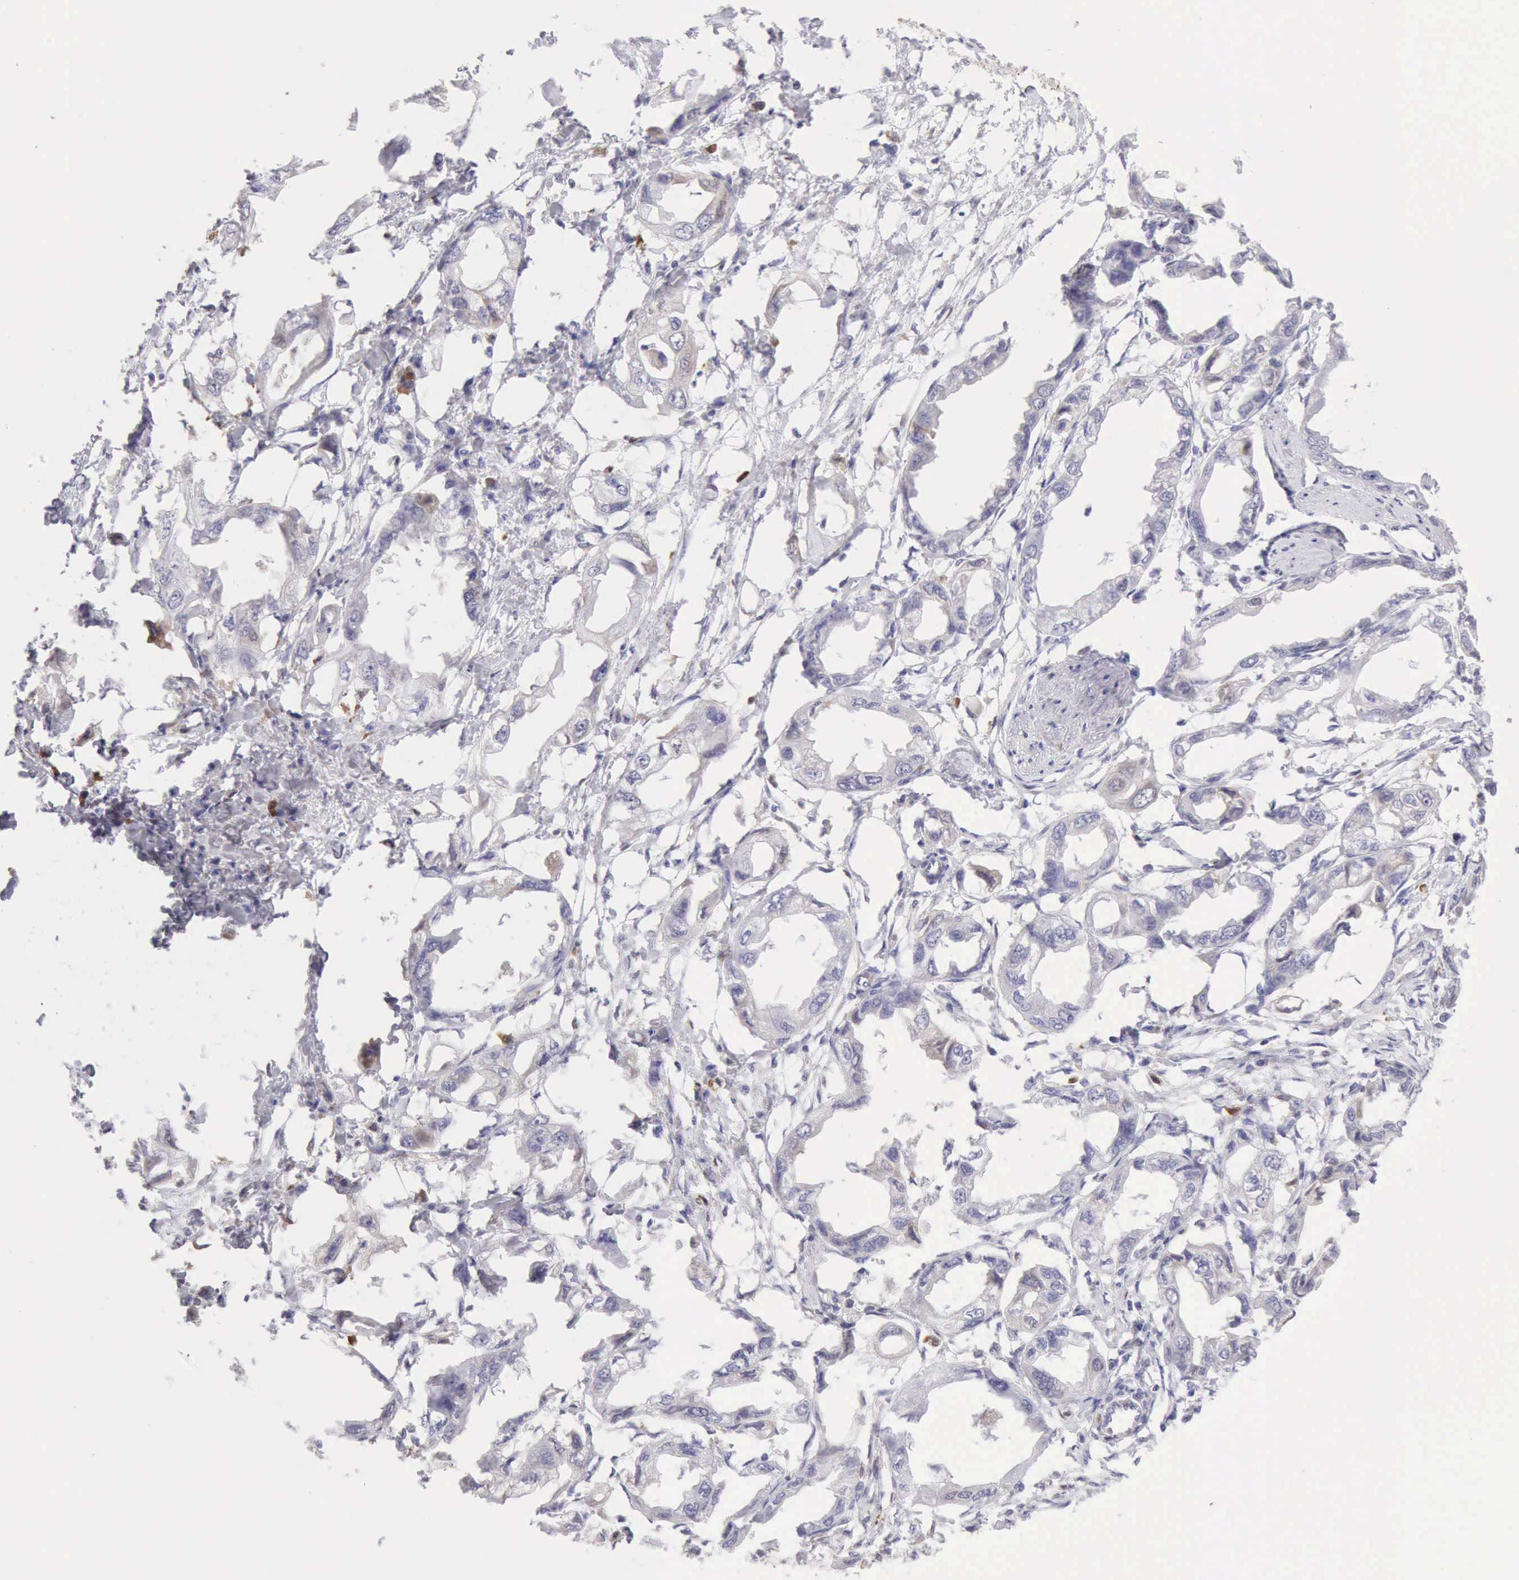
{"staining": {"intensity": "negative", "quantity": "none", "location": "none"}, "tissue": "endometrial cancer", "cell_type": "Tumor cells", "image_type": "cancer", "snomed": [{"axis": "morphology", "description": "Adenocarcinoma, NOS"}, {"axis": "topography", "description": "Endometrium"}], "caption": "Immunohistochemistry image of endometrial cancer (adenocarcinoma) stained for a protein (brown), which shows no positivity in tumor cells.", "gene": "RNASE1", "patient": {"sex": "female", "age": 67}}